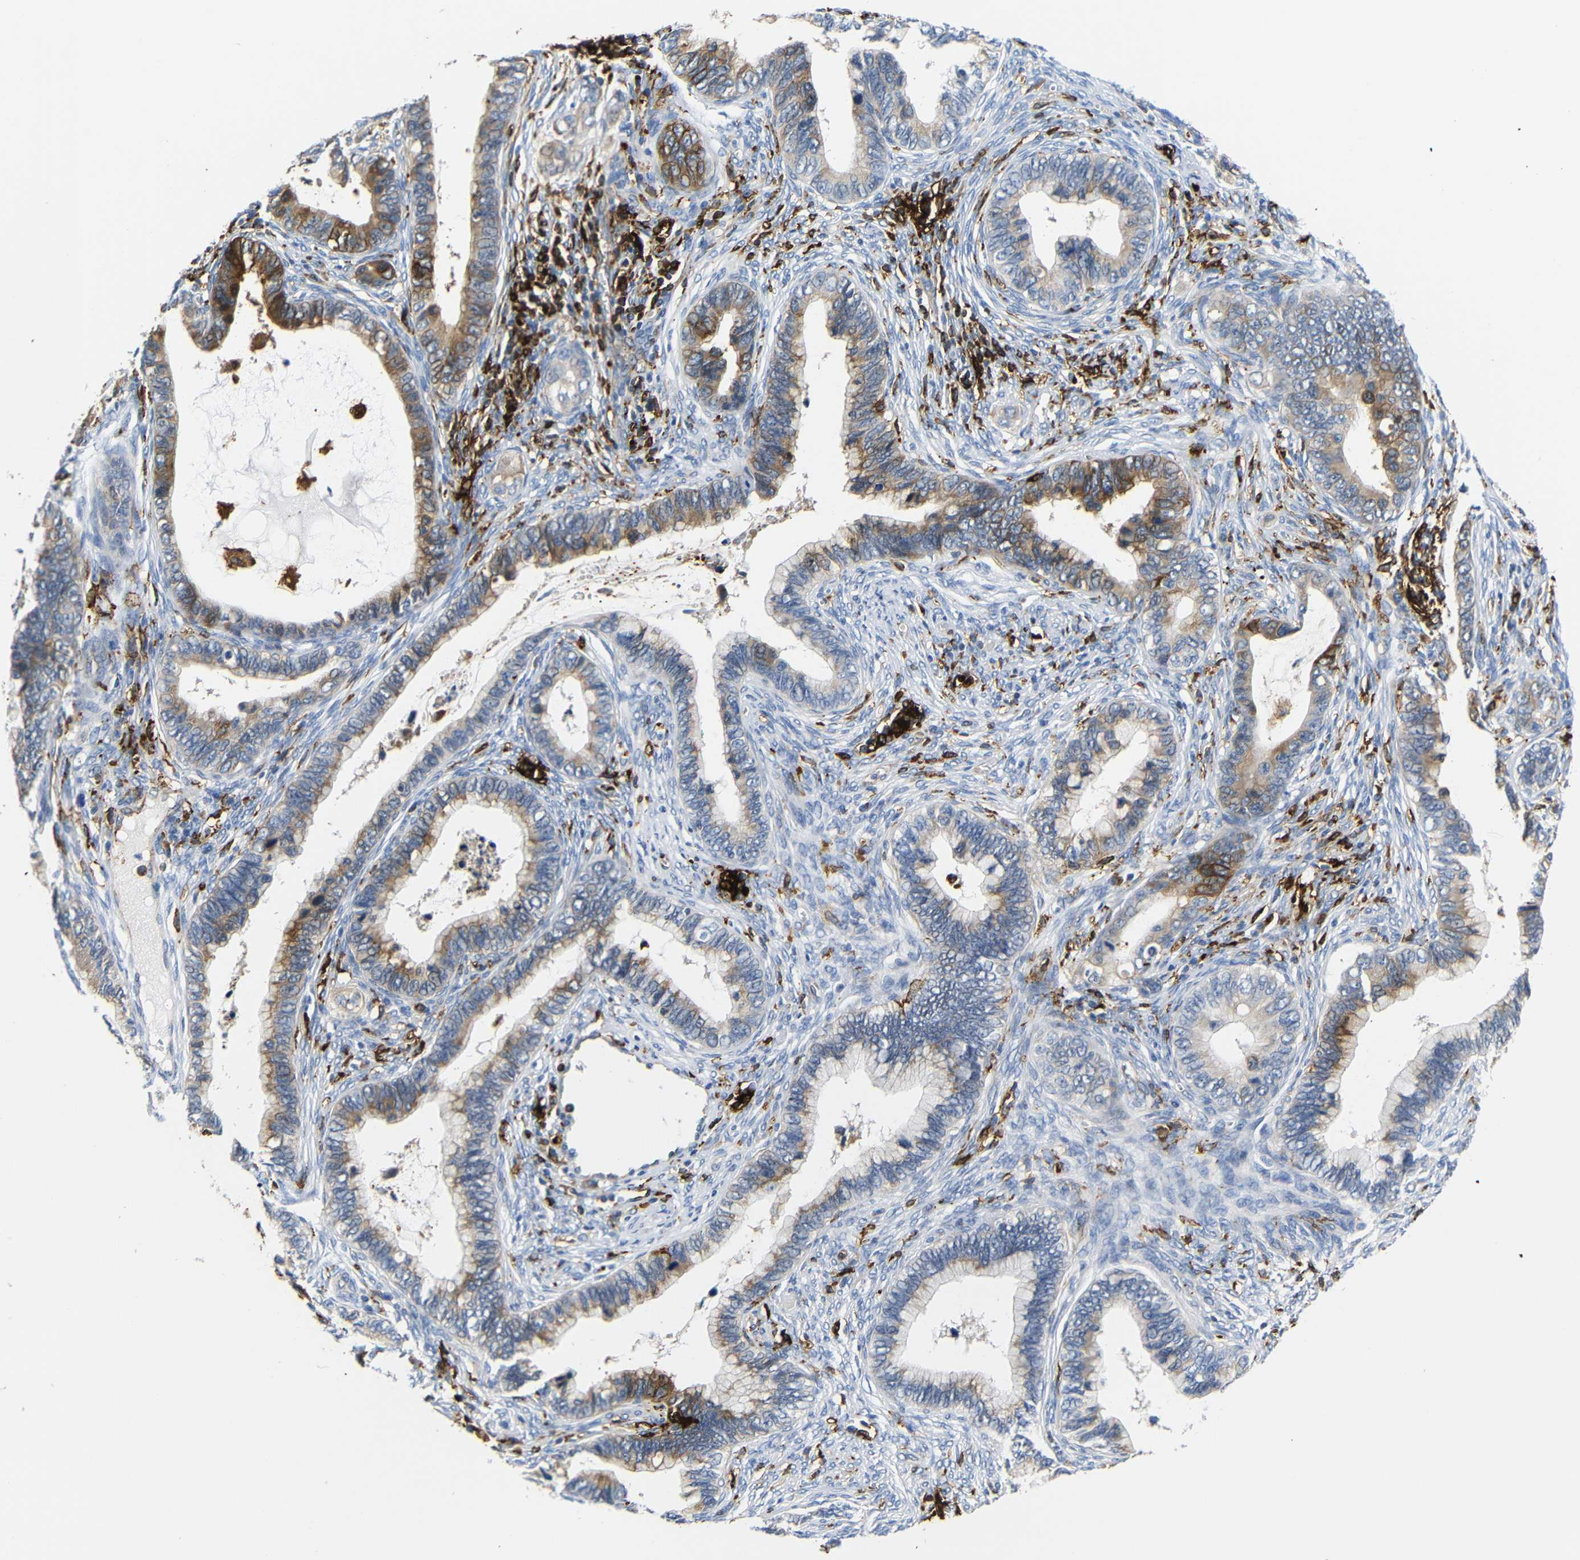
{"staining": {"intensity": "moderate", "quantity": "25%-75%", "location": "cytoplasmic/membranous"}, "tissue": "cervical cancer", "cell_type": "Tumor cells", "image_type": "cancer", "snomed": [{"axis": "morphology", "description": "Adenocarcinoma, NOS"}, {"axis": "topography", "description": "Cervix"}], "caption": "A photomicrograph of cervical cancer (adenocarcinoma) stained for a protein exhibits moderate cytoplasmic/membranous brown staining in tumor cells. Using DAB (3,3'-diaminobenzidine) (brown) and hematoxylin (blue) stains, captured at high magnification using brightfield microscopy.", "gene": "HLA-DQB1", "patient": {"sex": "female", "age": 44}}